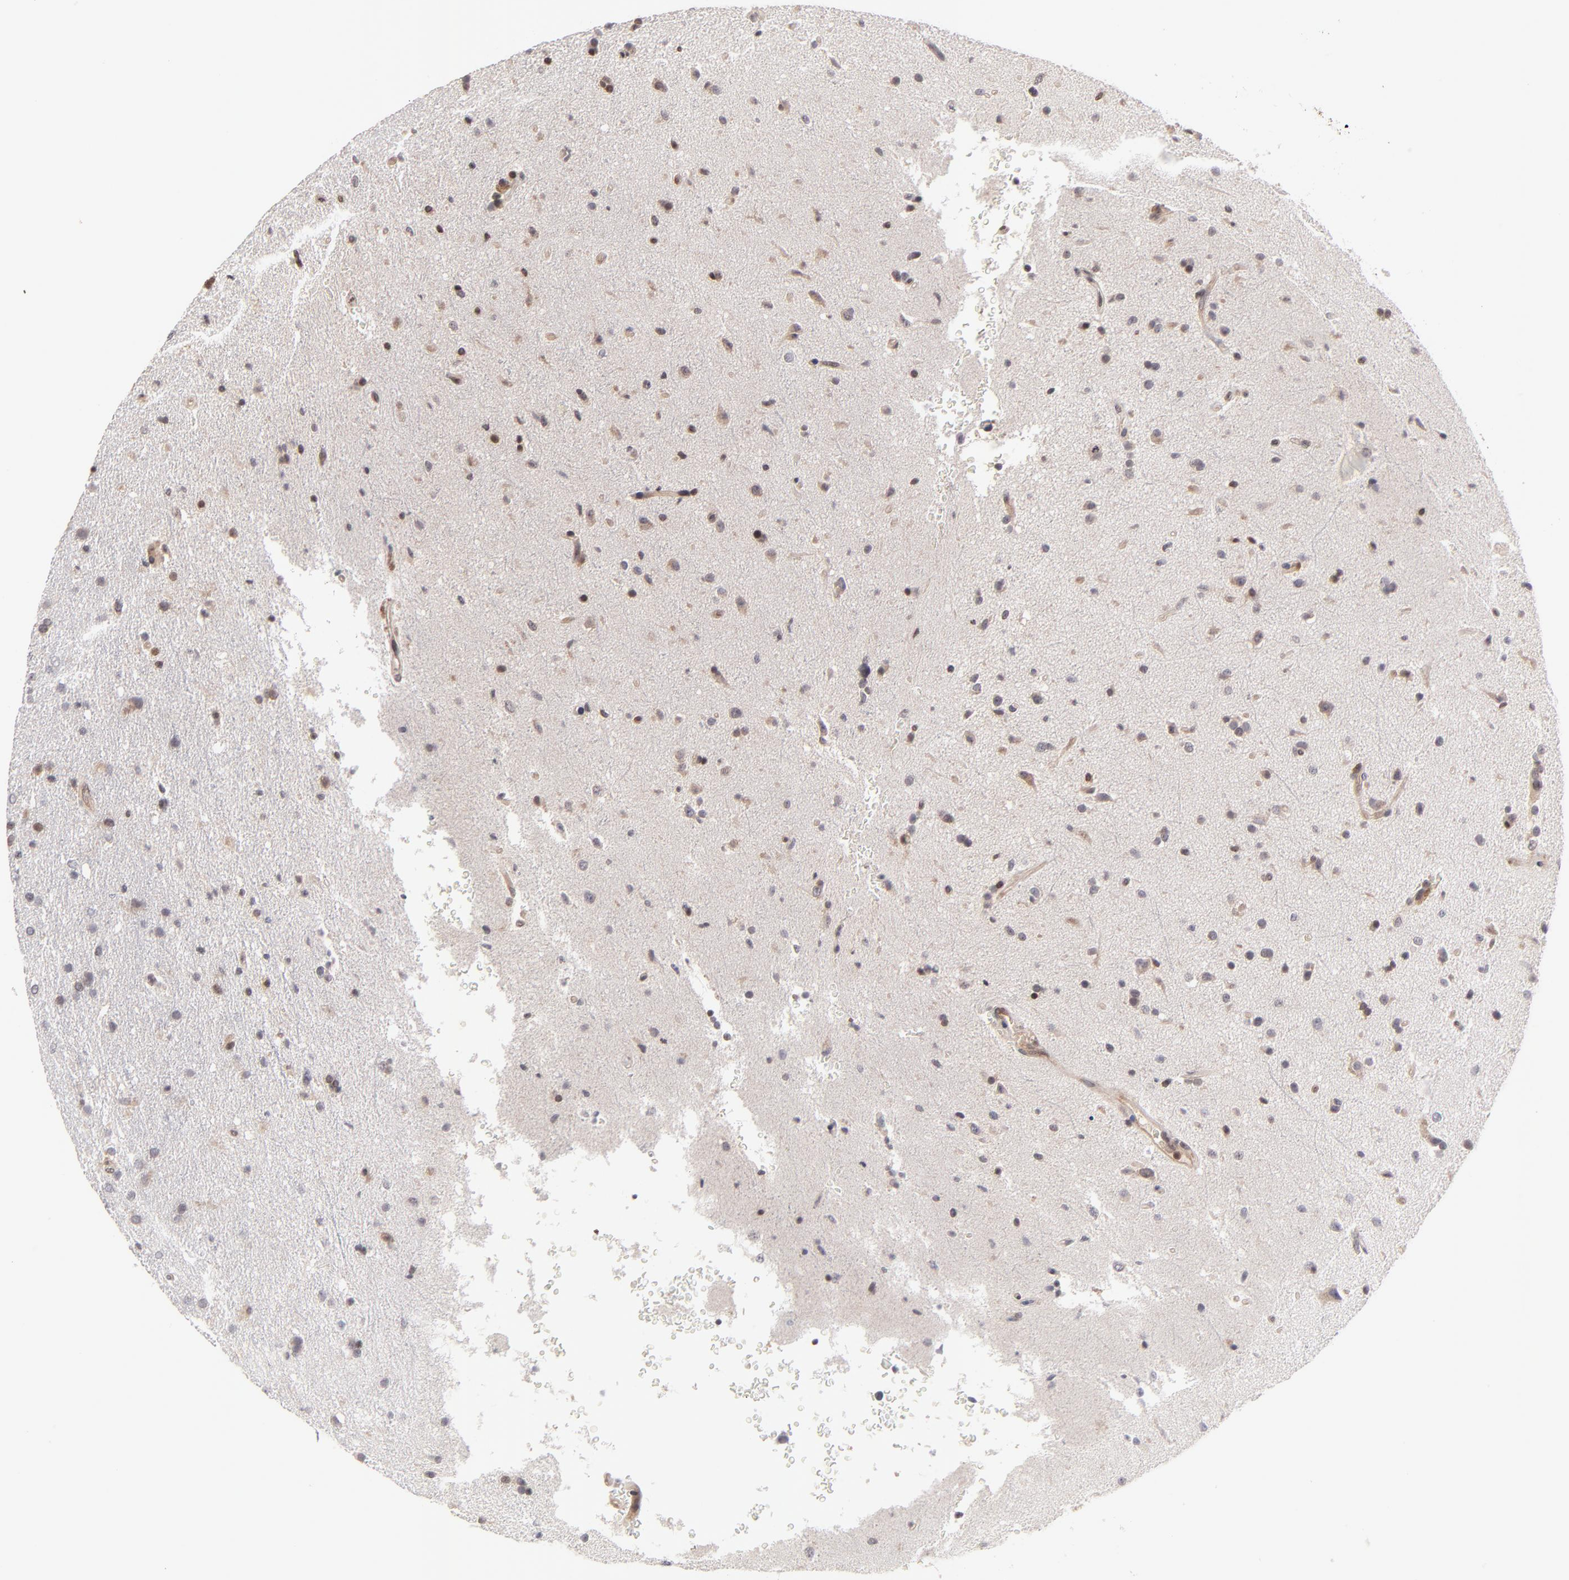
{"staining": {"intensity": "weak", "quantity": "25%-75%", "location": "cytoplasmic/membranous"}, "tissue": "glioma", "cell_type": "Tumor cells", "image_type": "cancer", "snomed": [{"axis": "morphology", "description": "Glioma, malignant, High grade"}, {"axis": "topography", "description": "Brain"}], "caption": "Human malignant glioma (high-grade) stained with a brown dye demonstrates weak cytoplasmic/membranous positive staining in approximately 25%-75% of tumor cells.", "gene": "UBE2L6", "patient": {"sex": "male", "age": 33}}